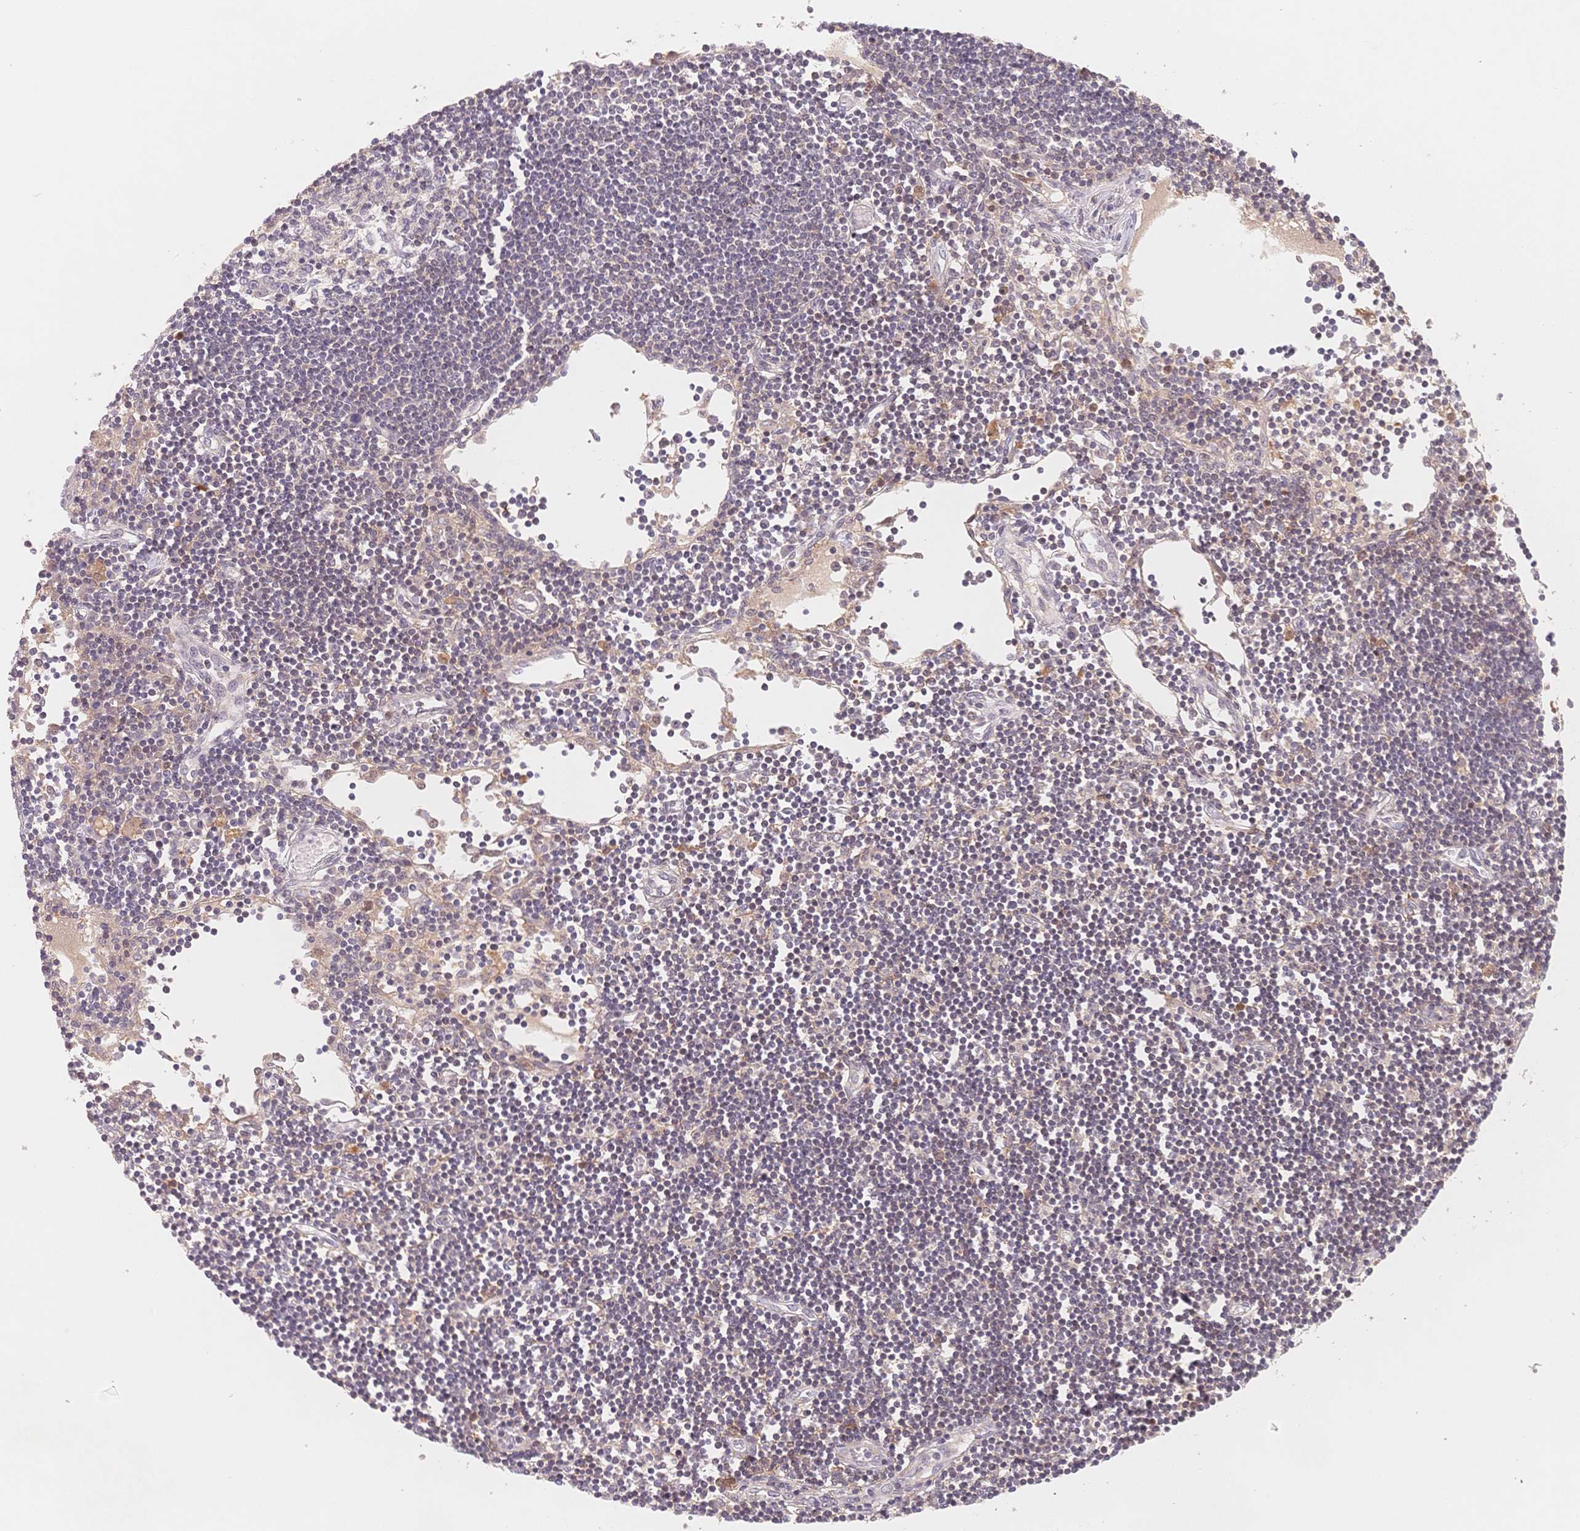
{"staining": {"intensity": "weak", "quantity": "<25%", "location": "cytoplasmic/membranous"}, "tissue": "lymph node", "cell_type": "Germinal center cells", "image_type": "normal", "snomed": [{"axis": "morphology", "description": "Normal tissue, NOS"}, {"axis": "topography", "description": "Lymph node"}], "caption": "A photomicrograph of lymph node stained for a protein exhibits no brown staining in germinal center cells. (Immunohistochemistry, brightfield microscopy, high magnification).", "gene": "C12orf75", "patient": {"sex": "female", "age": 65}}